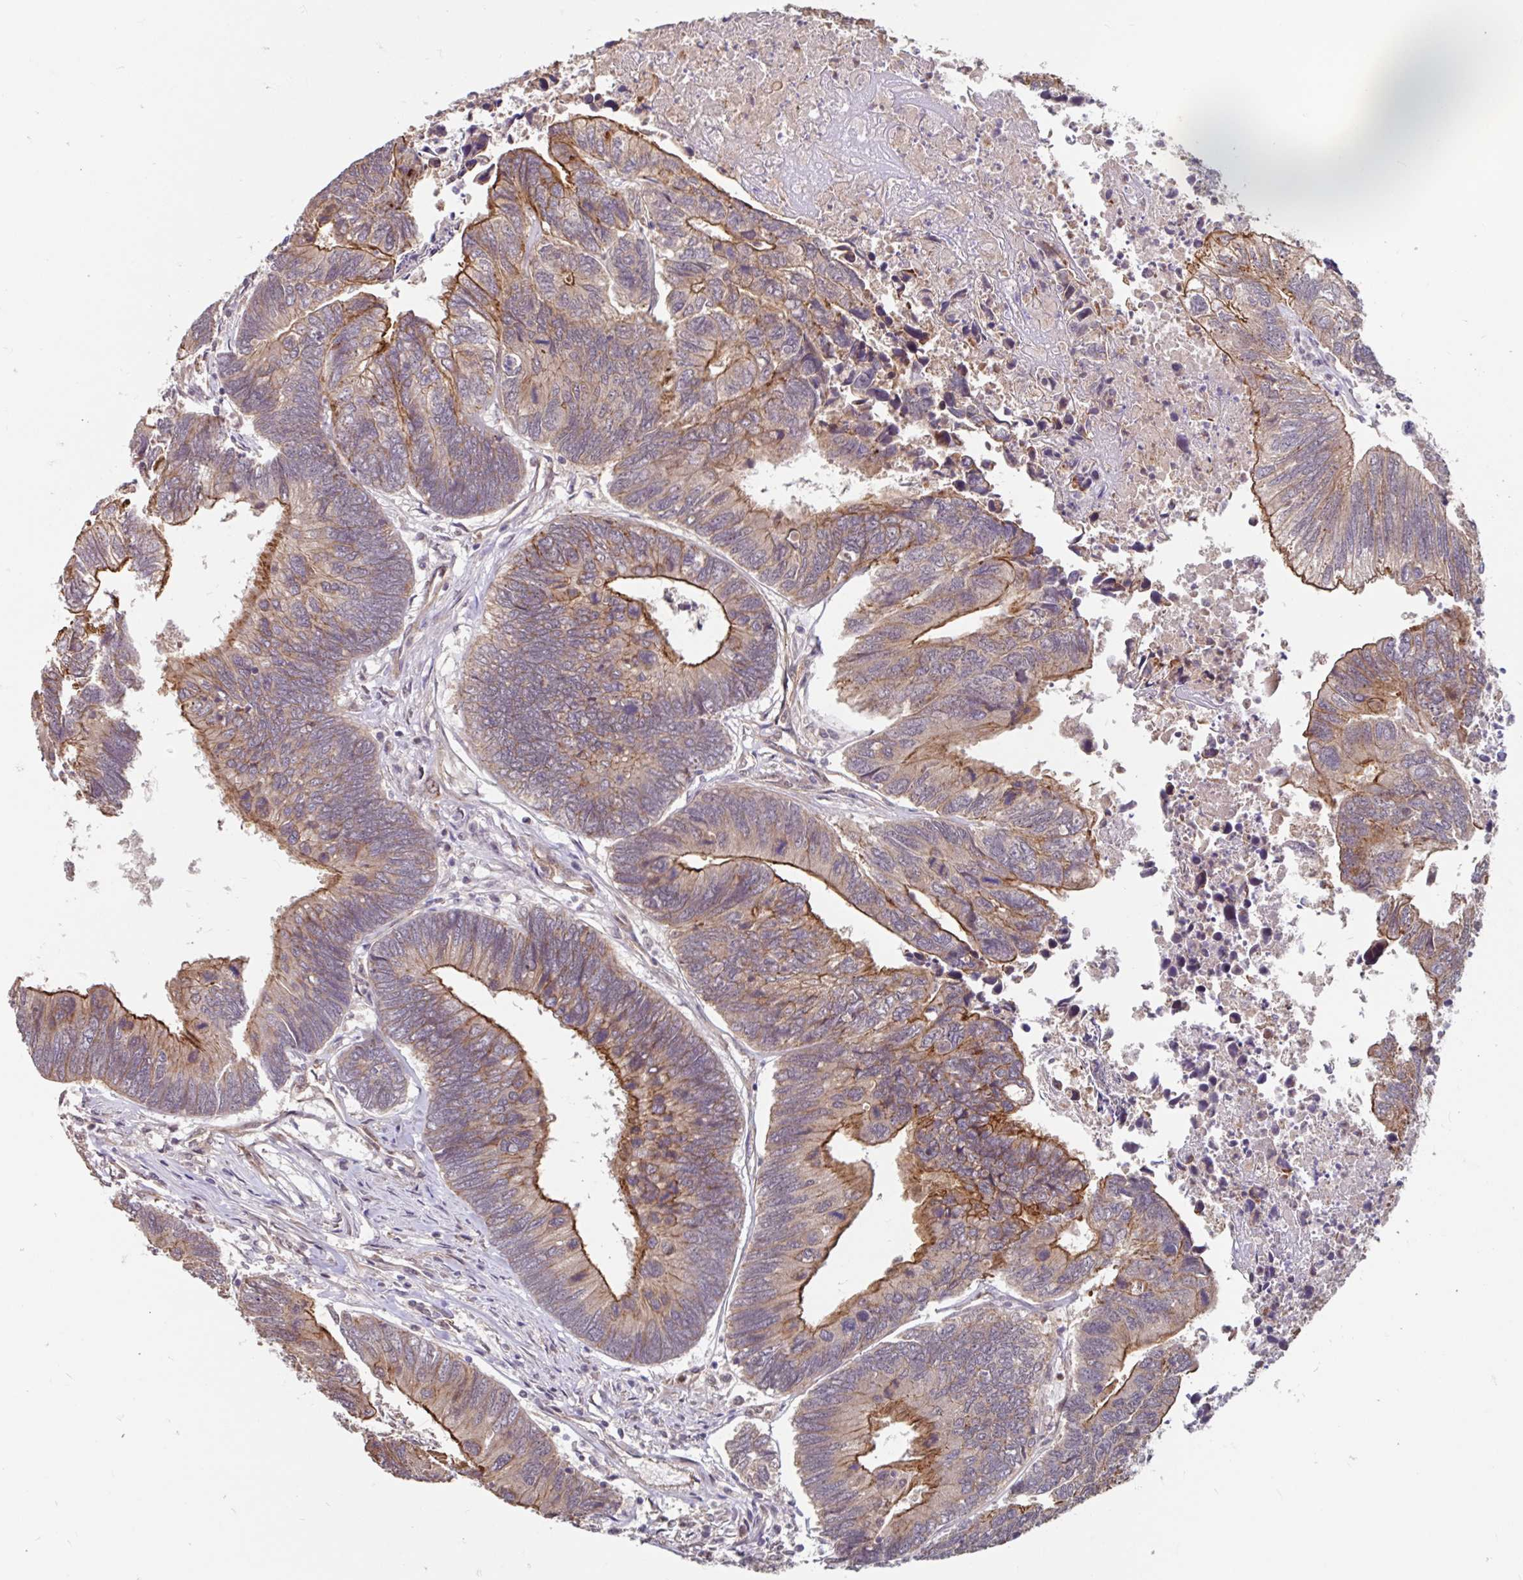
{"staining": {"intensity": "moderate", "quantity": "25%-75%", "location": "cytoplasmic/membranous"}, "tissue": "colorectal cancer", "cell_type": "Tumor cells", "image_type": "cancer", "snomed": [{"axis": "morphology", "description": "Adenocarcinoma, NOS"}, {"axis": "topography", "description": "Colon"}], "caption": "Human colorectal adenocarcinoma stained for a protein (brown) reveals moderate cytoplasmic/membranous positive expression in approximately 25%-75% of tumor cells.", "gene": "STYXL1", "patient": {"sex": "female", "age": 67}}